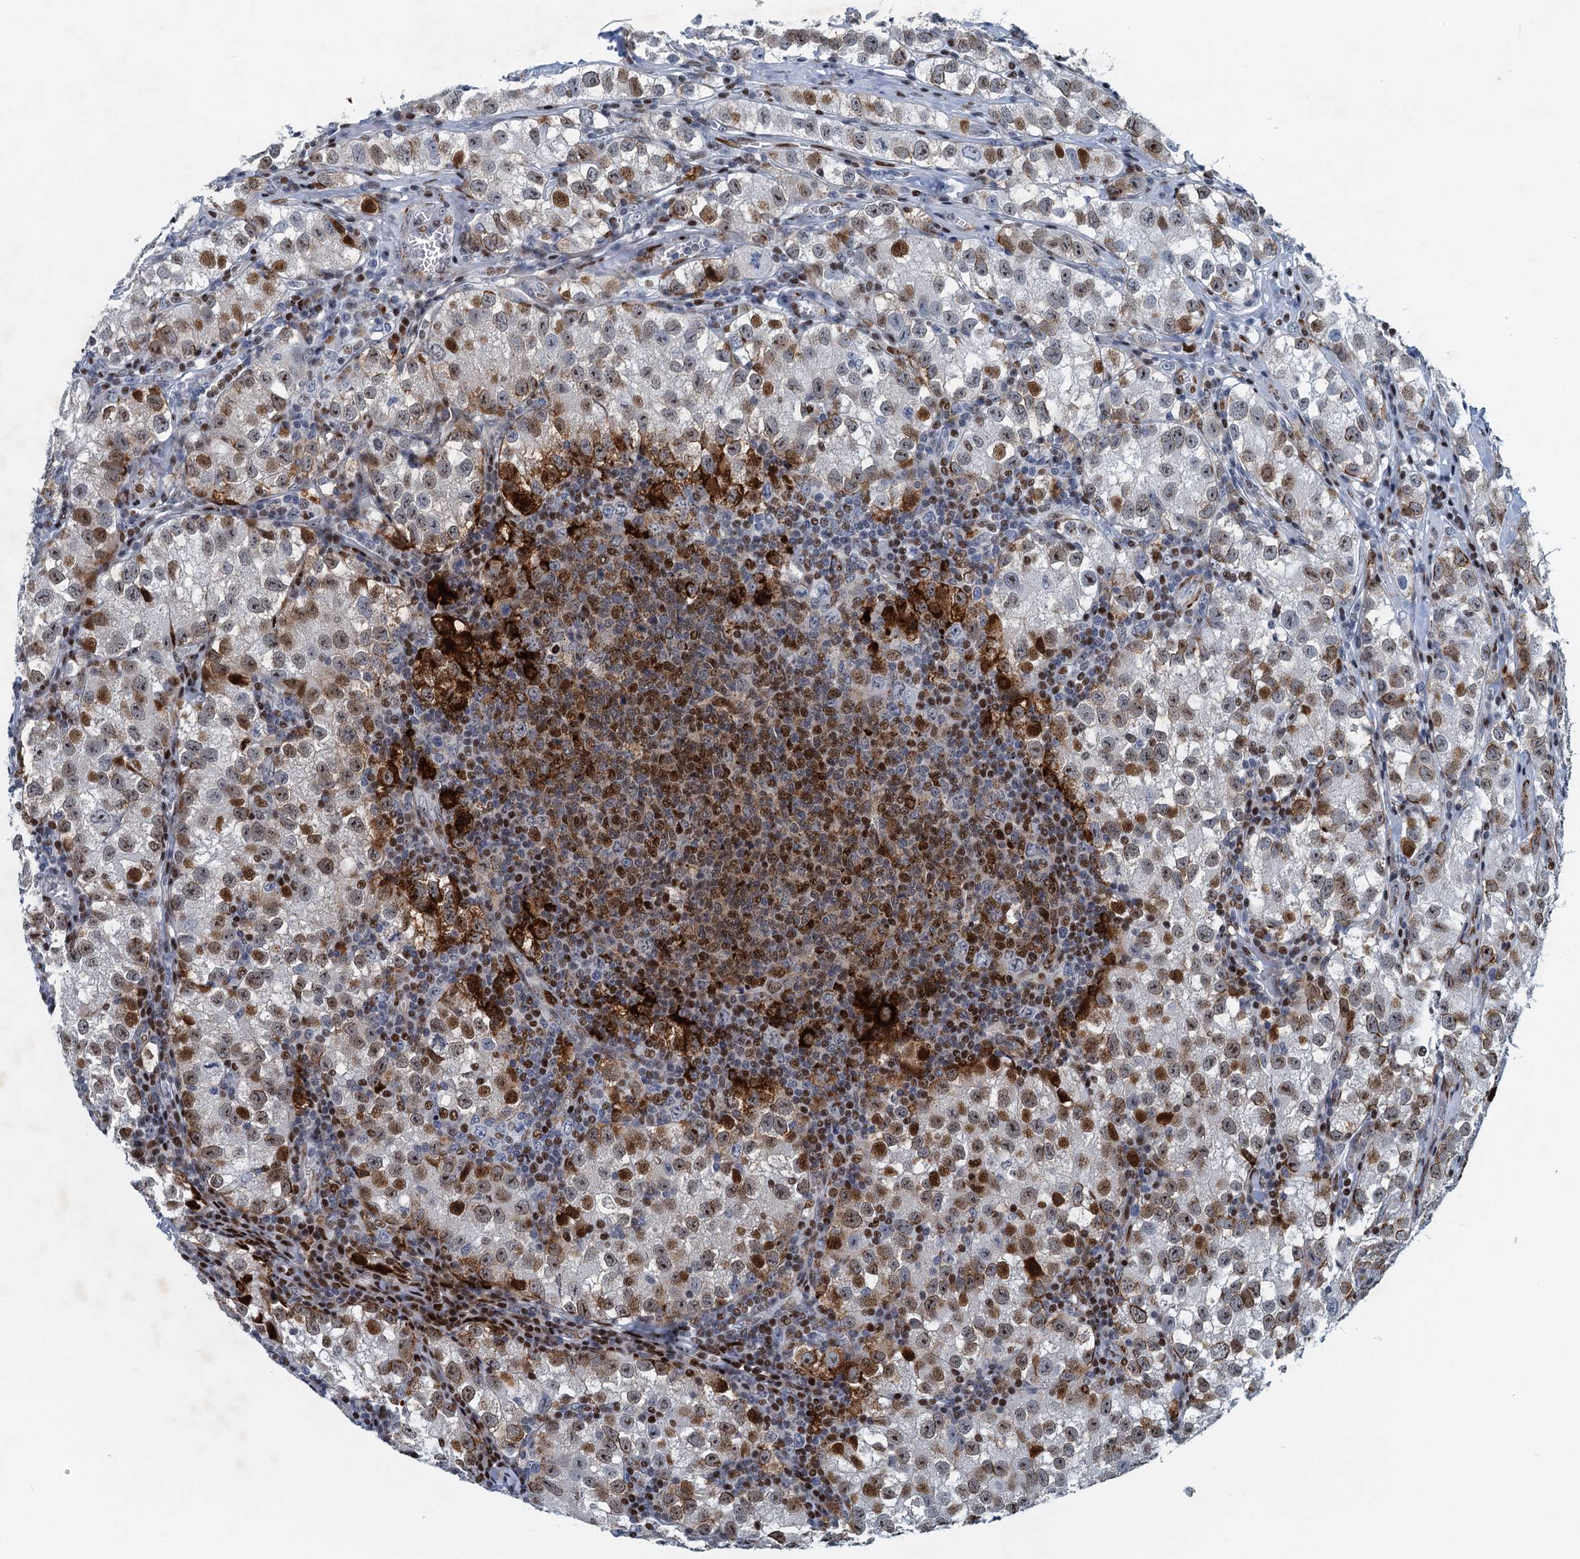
{"staining": {"intensity": "moderate", "quantity": "25%-75%", "location": "nuclear"}, "tissue": "testis cancer", "cell_type": "Tumor cells", "image_type": "cancer", "snomed": [{"axis": "morphology", "description": "Seminoma, NOS"}, {"axis": "morphology", "description": "Carcinoma, Embryonal, NOS"}, {"axis": "topography", "description": "Testis"}], "caption": "Immunohistochemistry (DAB) staining of human testis cancer shows moderate nuclear protein positivity in approximately 25%-75% of tumor cells. Ihc stains the protein of interest in brown and the nuclei are stained blue.", "gene": "ANKRD13D", "patient": {"sex": "male", "age": 43}}